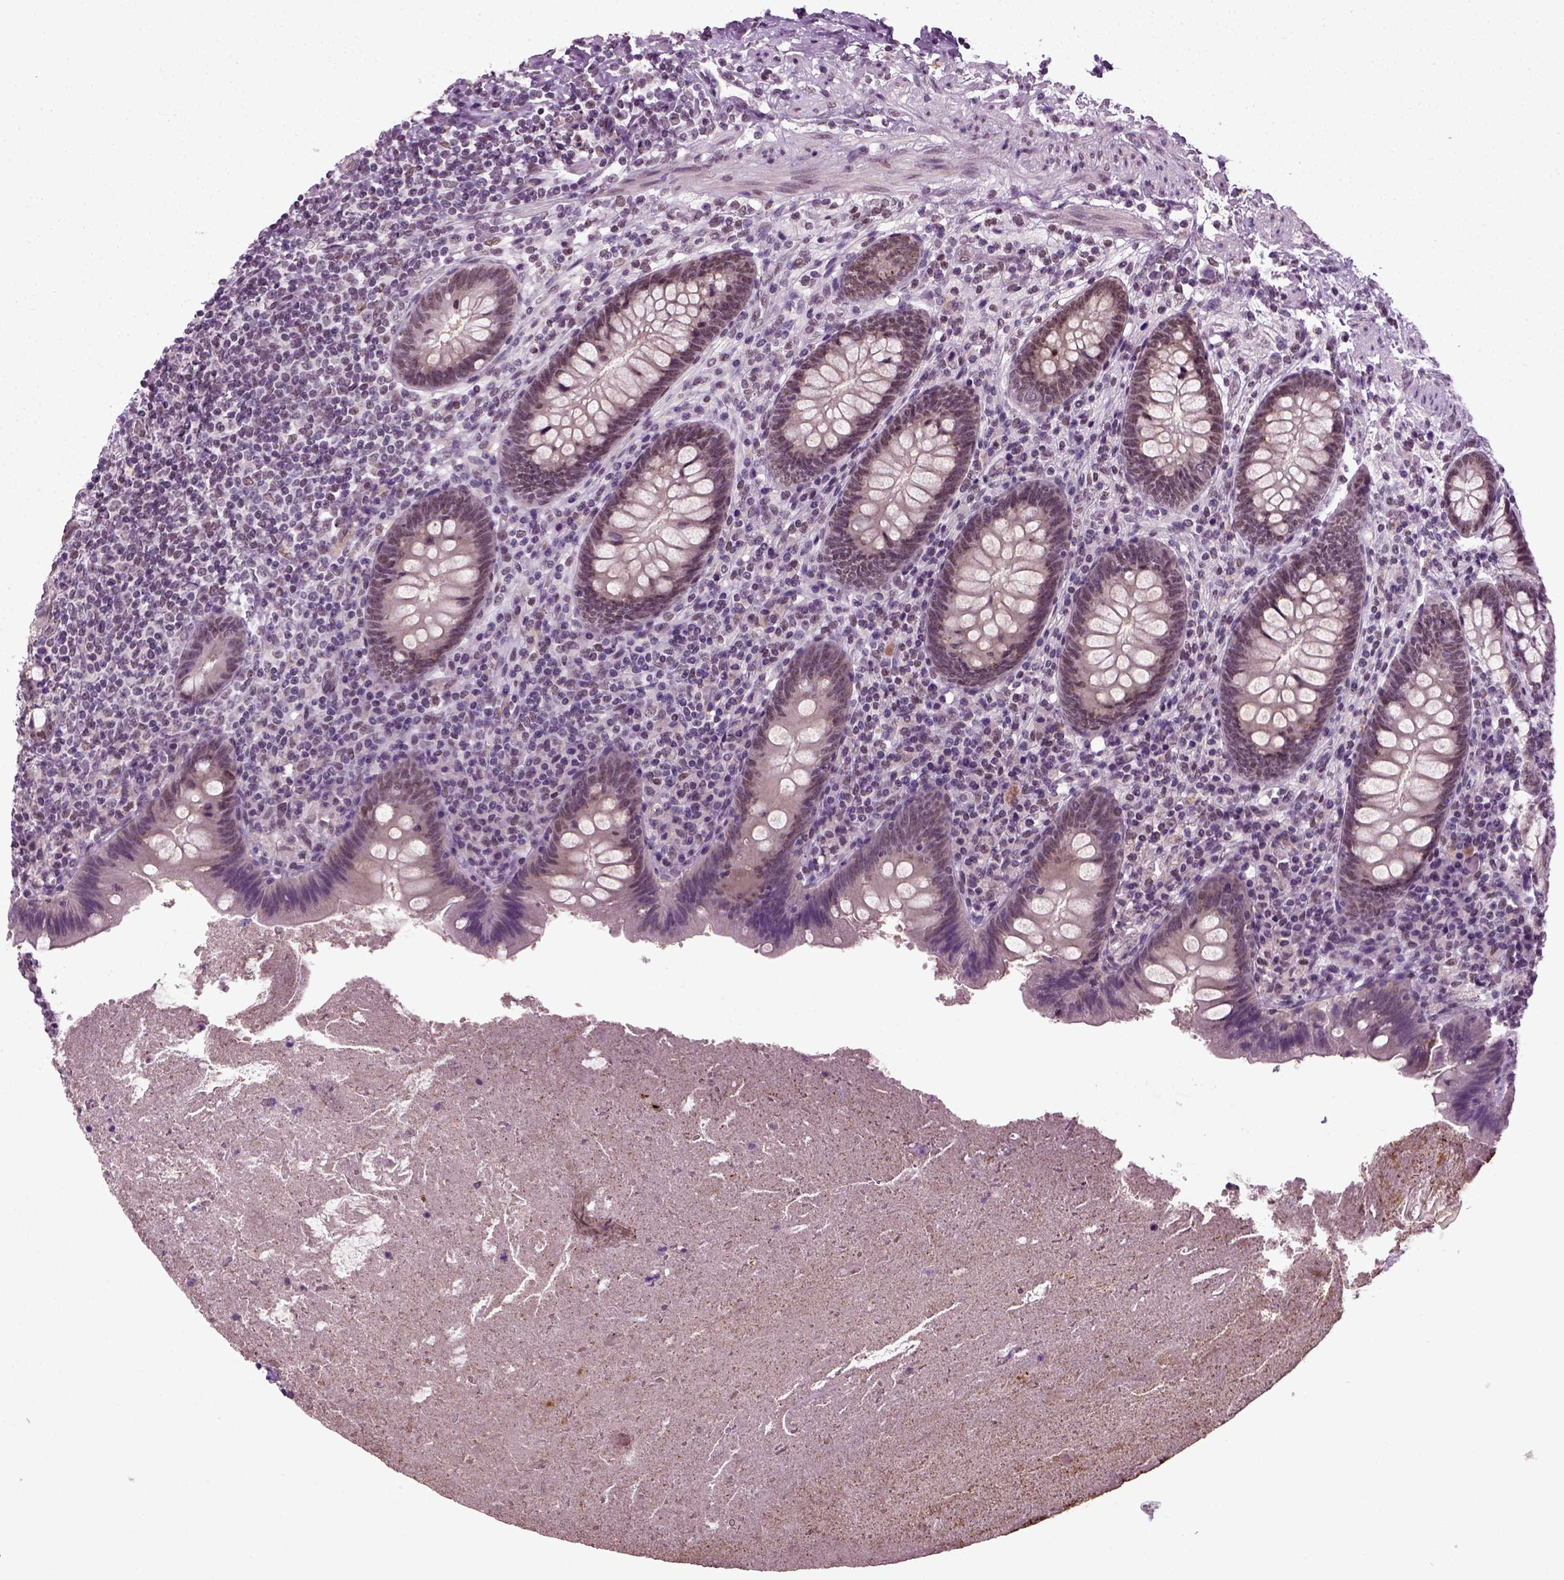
{"staining": {"intensity": "negative", "quantity": "none", "location": "none"}, "tissue": "appendix", "cell_type": "Glandular cells", "image_type": "normal", "snomed": [{"axis": "morphology", "description": "Normal tissue, NOS"}, {"axis": "topography", "description": "Appendix"}], "caption": "IHC micrograph of unremarkable appendix: human appendix stained with DAB (3,3'-diaminobenzidine) reveals no significant protein staining in glandular cells. (Stains: DAB (3,3'-diaminobenzidine) immunohistochemistry (IHC) with hematoxylin counter stain, Microscopy: brightfield microscopy at high magnification).", "gene": "RCOR3", "patient": {"sex": "male", "age": 47}}